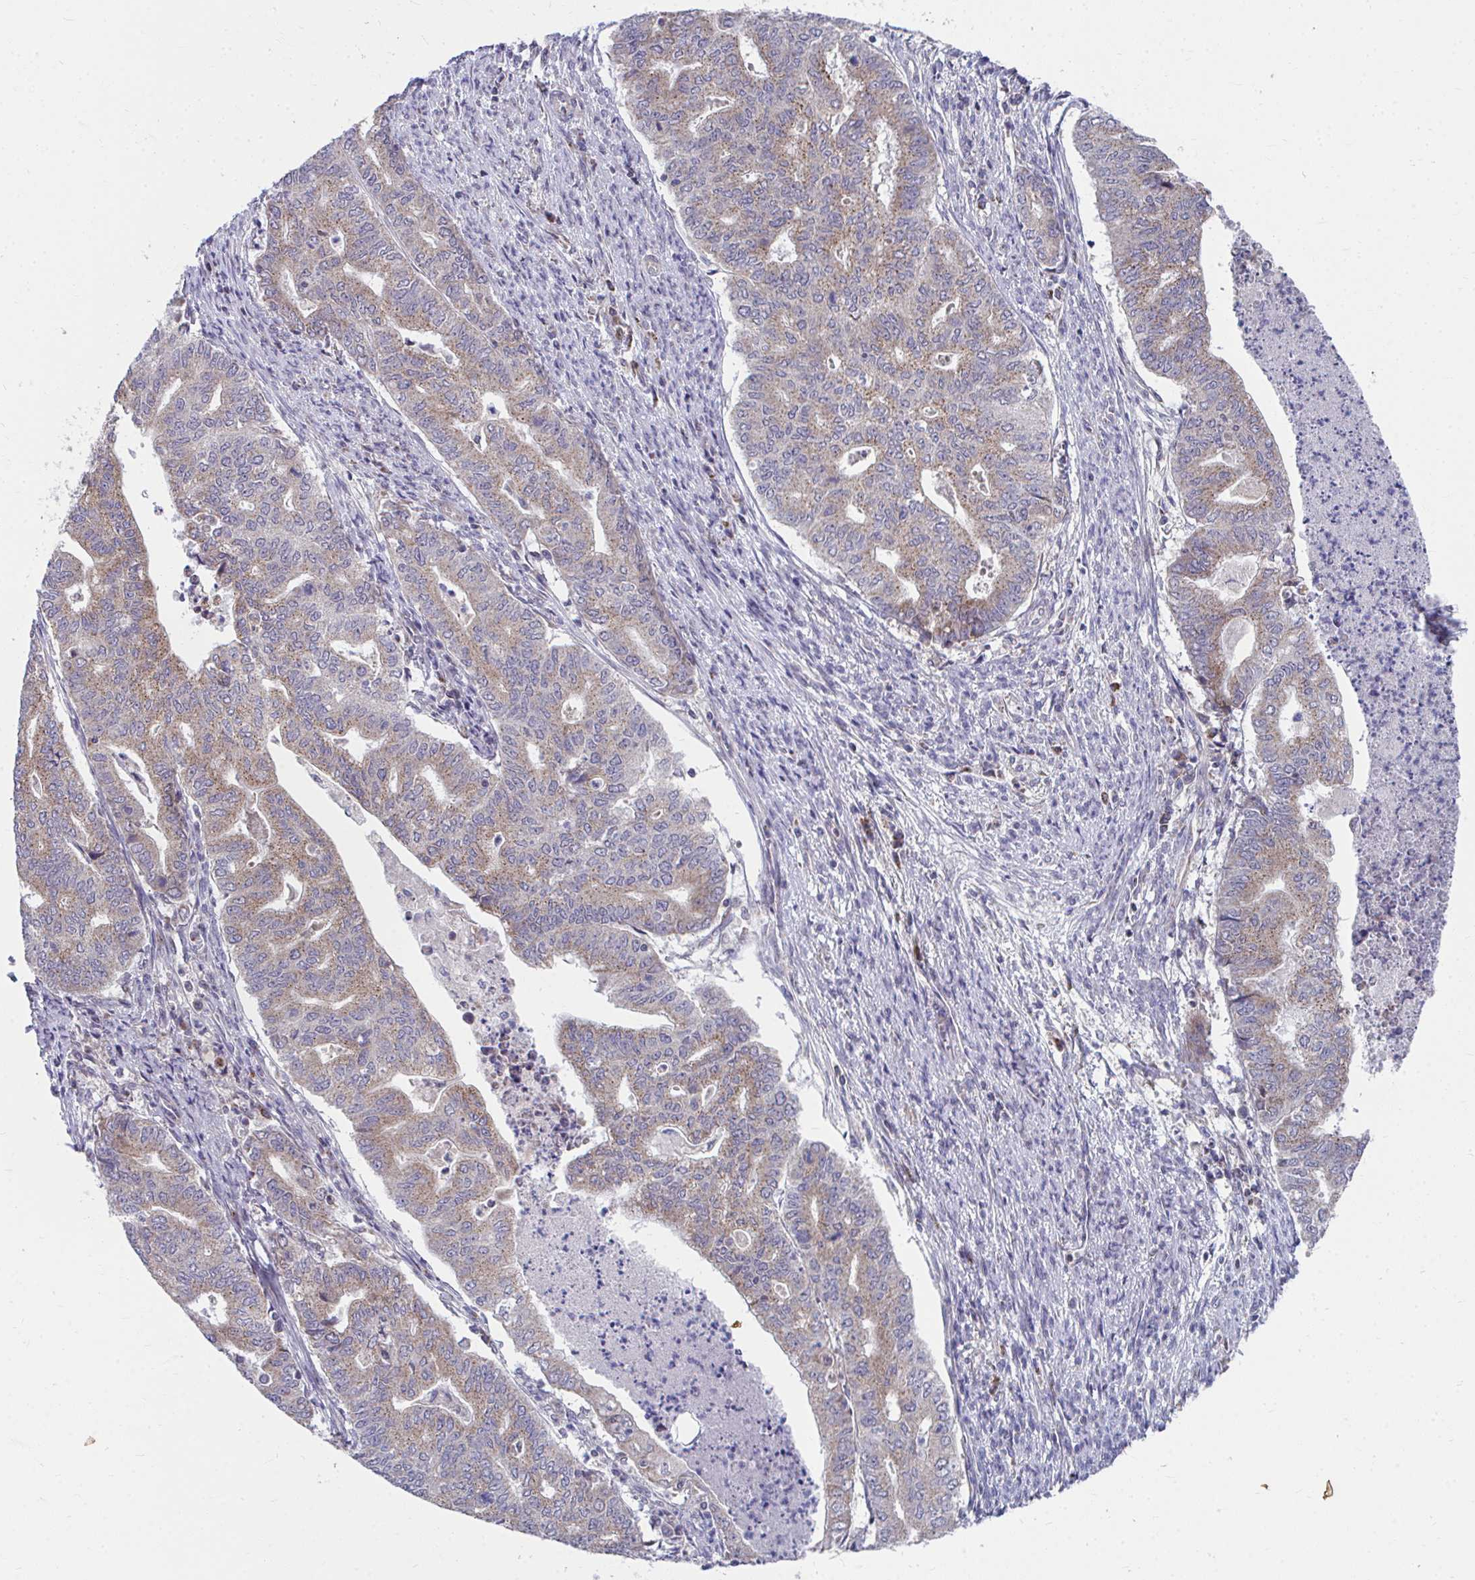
{"staining": {"intensity": "weak", "quantity": ">75%", "location": "cytoplasmic/membranous"}, "tissue": "endometrial cancer", "cell_type": "Tumor cells", "image_type": "cancer", "snomed": [{"axis": "morphology", "description": "Adenocarcinoma, NOS"}, {"axis": "topography", "description": "Endometrium"}], "caption": "Immunohistochemistry (IHC) photomicrograph of human endometrial cancer stained for a protein (brown), which shows low levels of weak cytoplasmic/membranous positivity in about >75% of tumor cells.", "gene": "PEX3", "patient": {"sex": "female", "age": 79}}